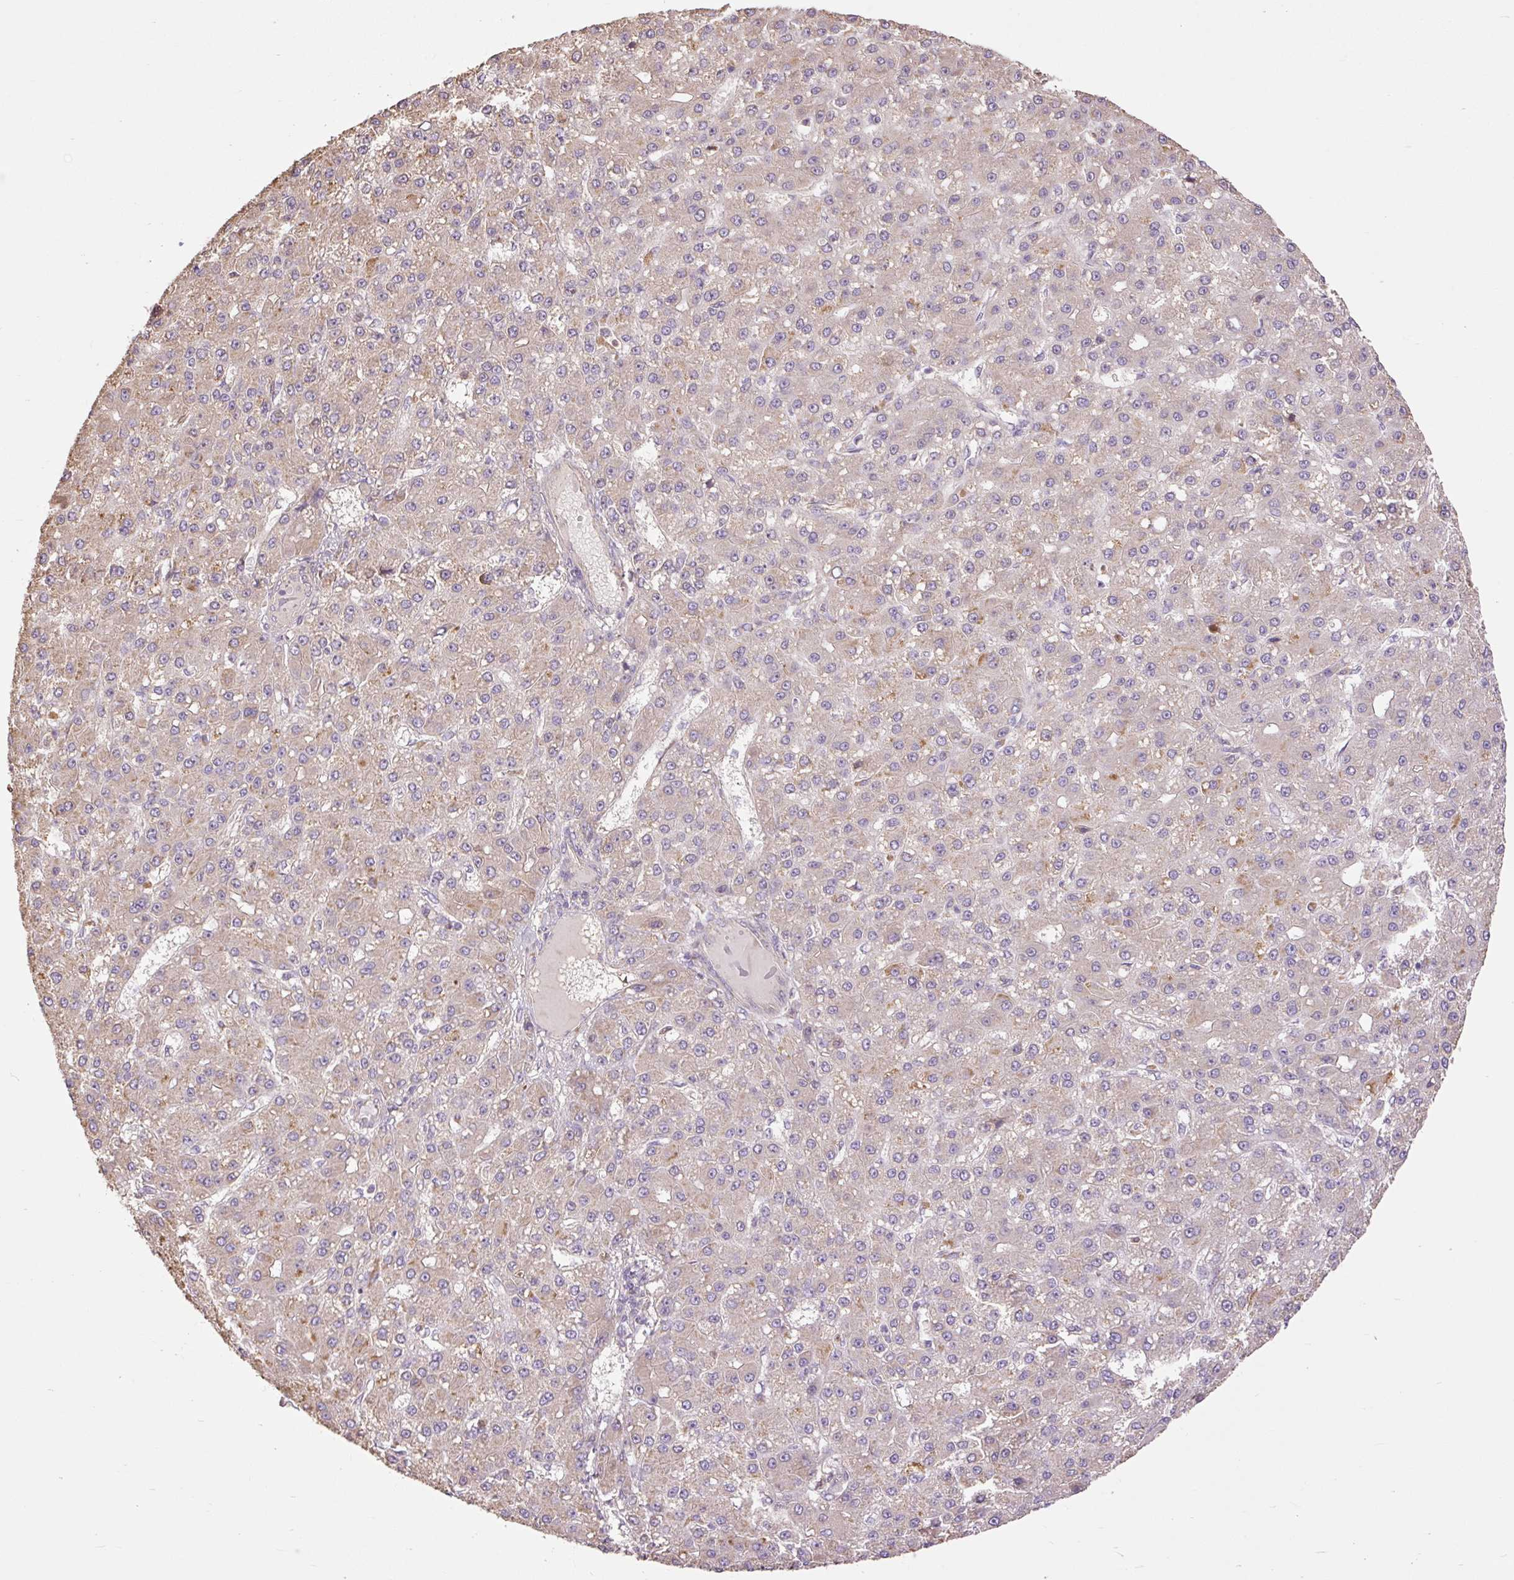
{"staining": {"intensity": "weak", "quantity": "25%-75%", "location": "cytoplasmic/membranous"}, "tissue": "liver cancer", "cell_type": "Tumor cells", "image_type": "cancer", "snomed": [{"axis": "morphology", "description": "Carcinoma, Hepatocellular, NOS"}, {"axis": "topography", "description": "Liver"}], "caption": "A brown stain shows weak cytoplasmic/membranous staining of a protein in human liver cancer tumor cells.", "gene": "DESI1", "patient": {"sex": "male", "age": 67}}